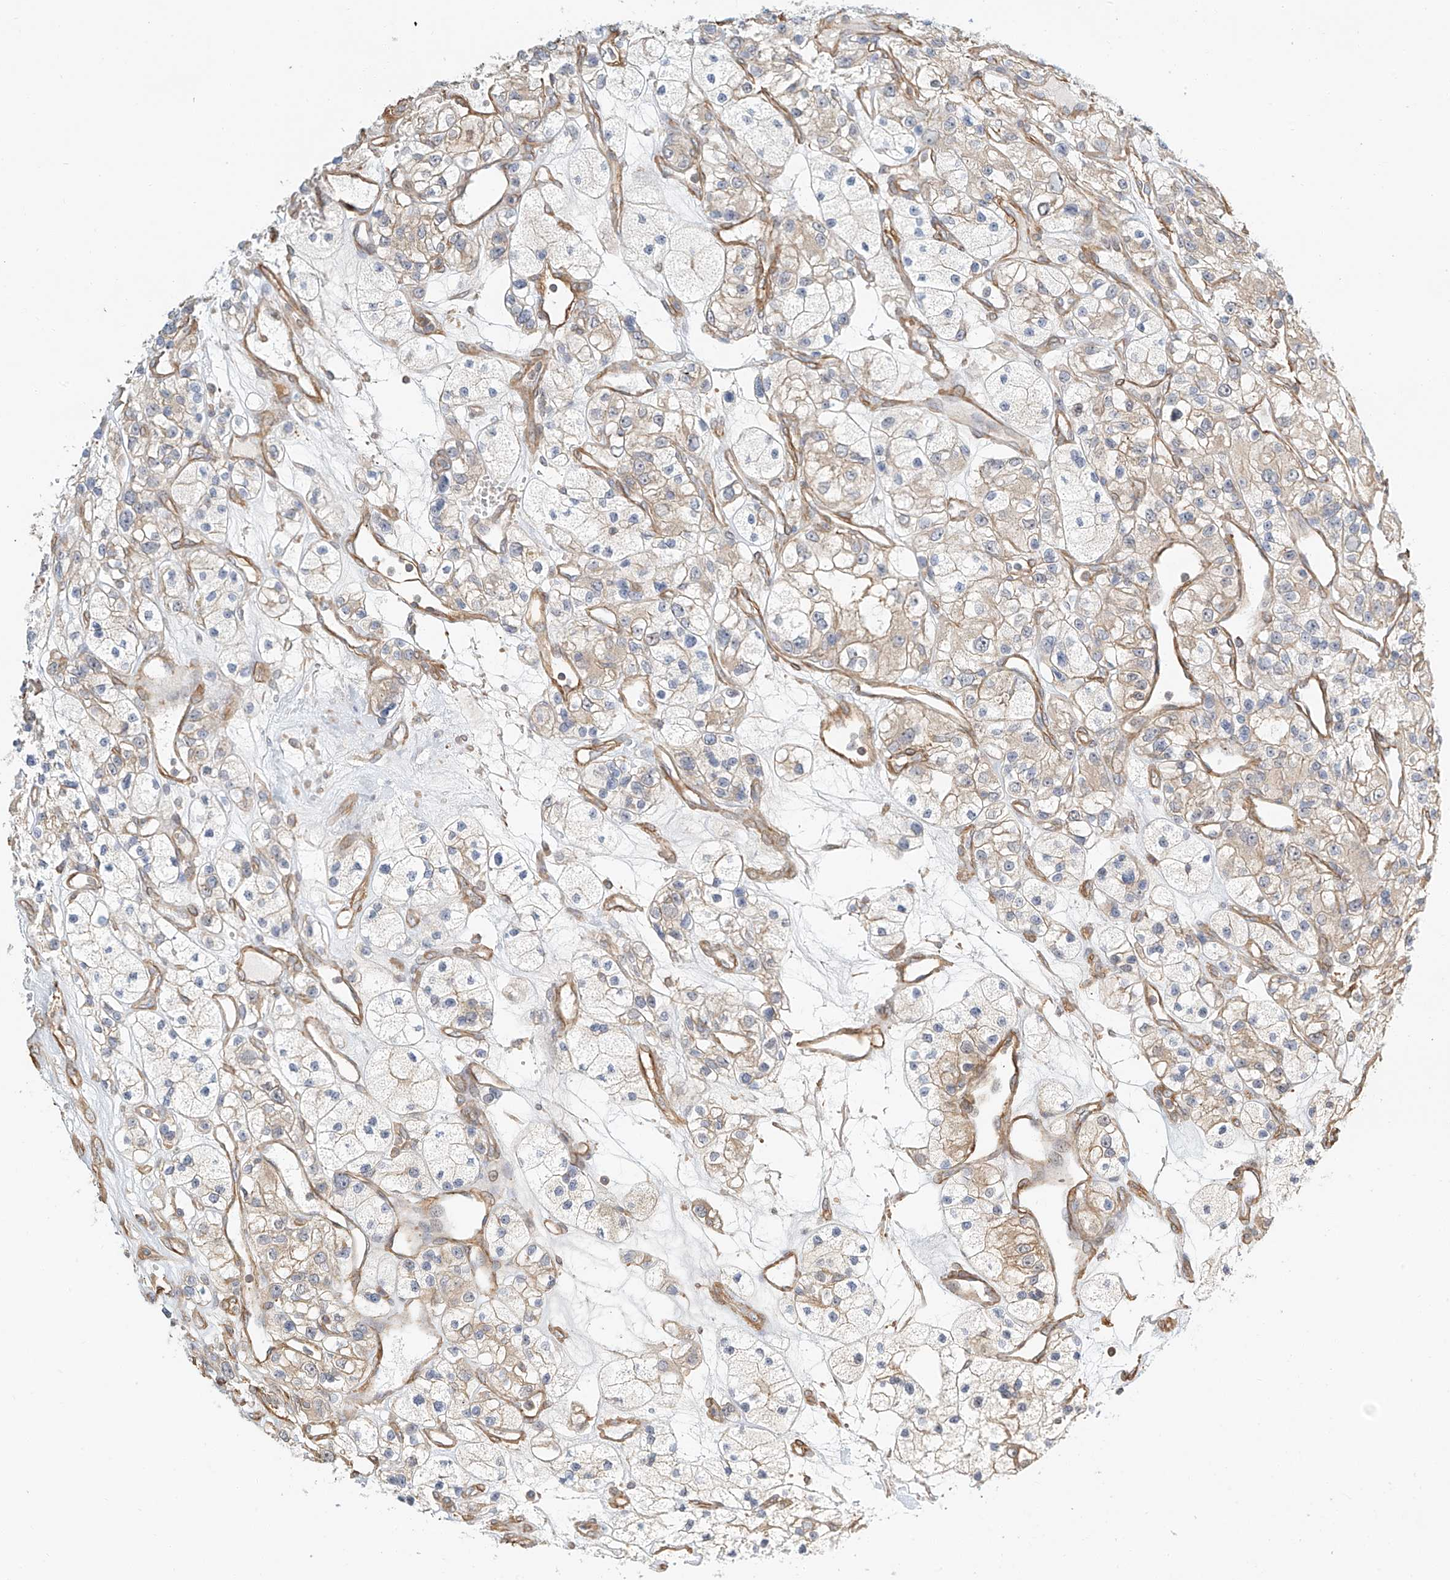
{"staining": {"intensity": "weak", "quantity": "<25%", "location": "cytoplasmic/membranous"}, "tissue": "renal cancer", "cell_type": "Tumor cells", "image_type": "cancer", "snomed": [{"axis": "morphology", "description": "Adenocarcinoma, NOS"}, {"axis": "topography", "description": "Kidney"}], "caption": "Image shows no significant protein staining in tumor cells of renal cancer (adenocarcinoma).", "gene": "CSMD3", "patient": {"sex": "female", "age": 57}}